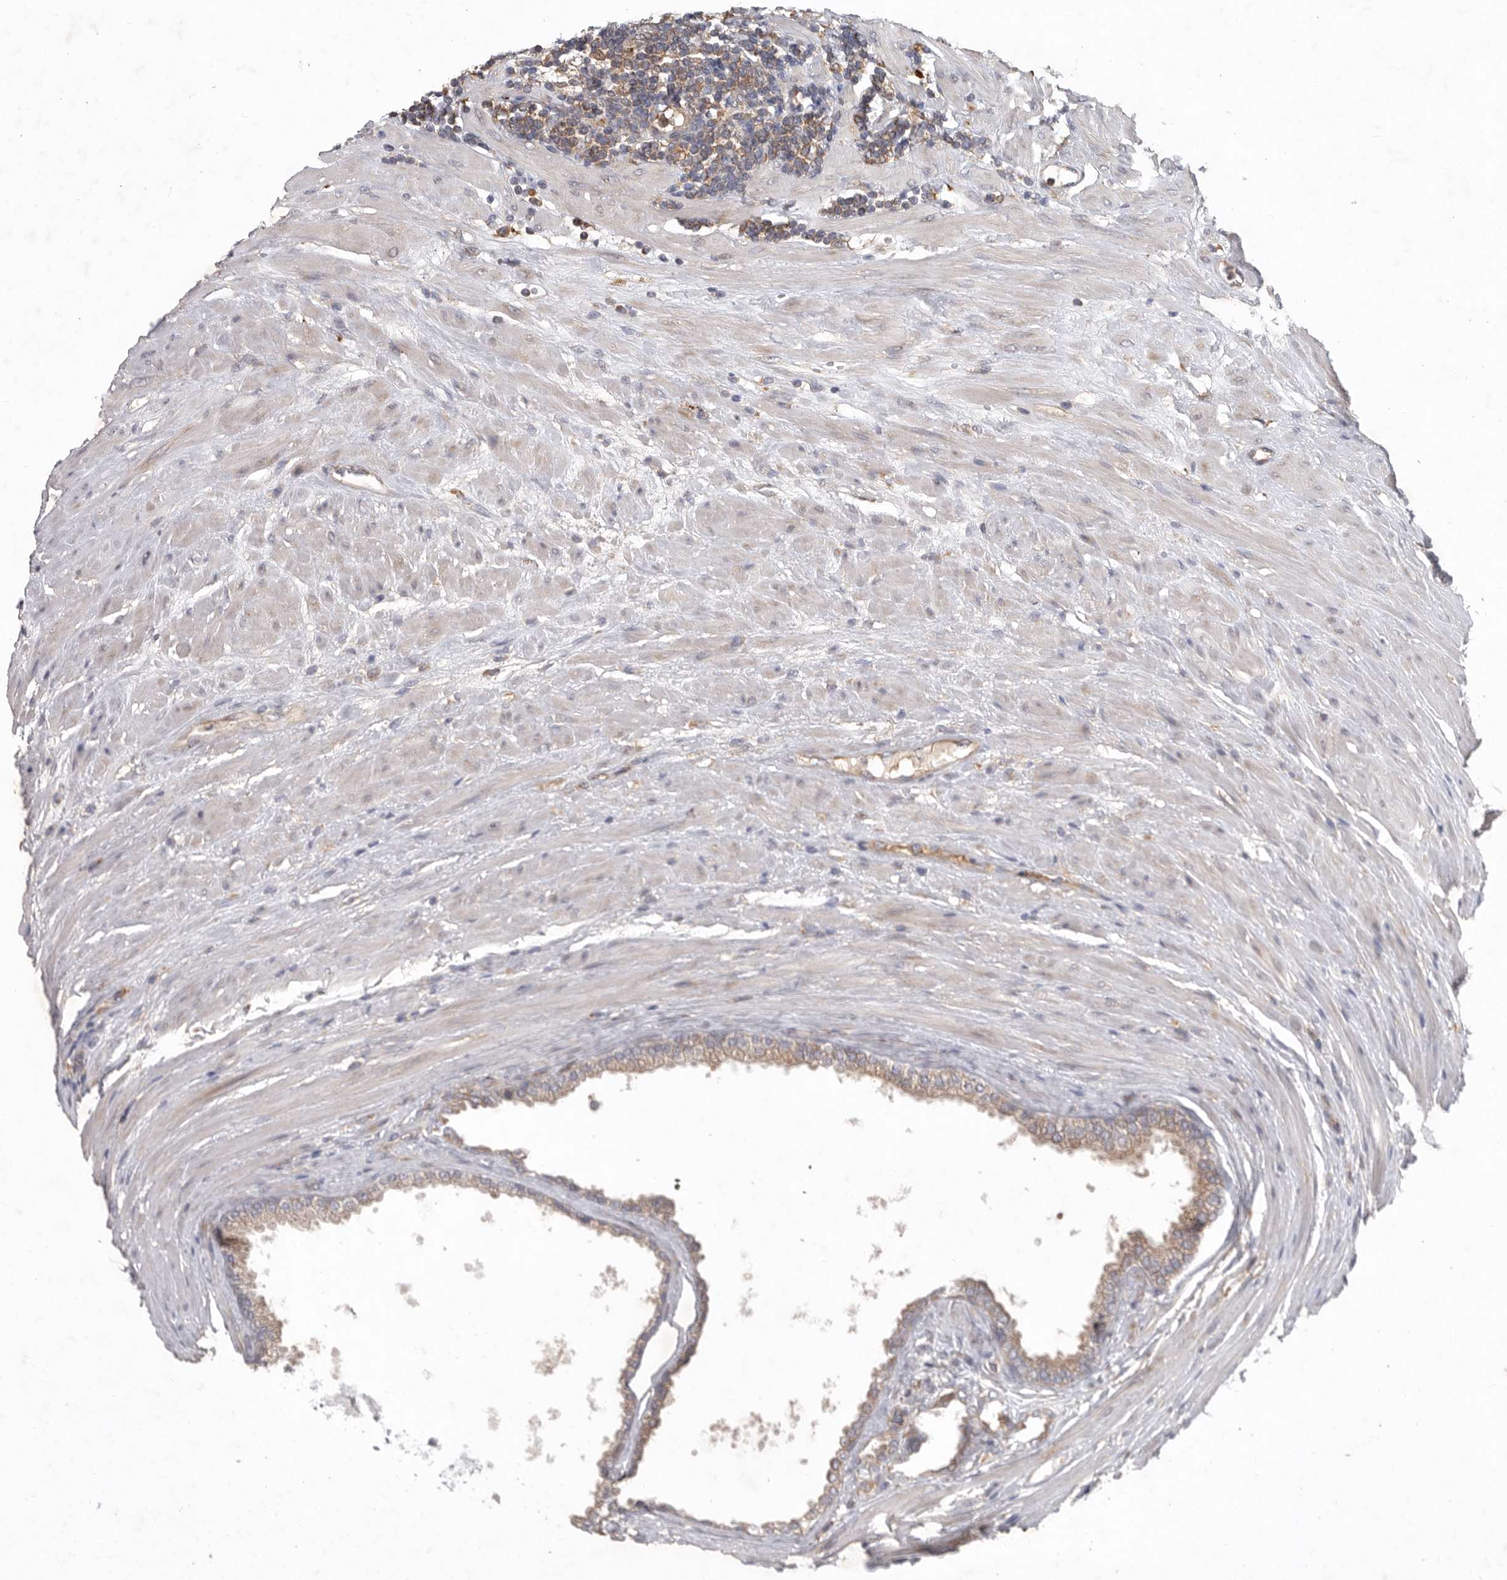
{"staining": {"intensity": "weak", "quantity": "<25%", "location": "cytoplasmic/membranous"}, "tissue": "prostate cancer", "cell_type": "Tumor cells", "image_type": "cancer", "snomed": [{"axis": "morphology", "description": "Adenocarcinoma, Low grade"}, {"axis": "topography", "description": "Prostate"}], "caption": "Tumor cells are negative for brown protein staining in adenocarcinoma (low-grade) (prostate).", "gene": "C1orf109", "patient": {"sex": "male", "age": 62}}